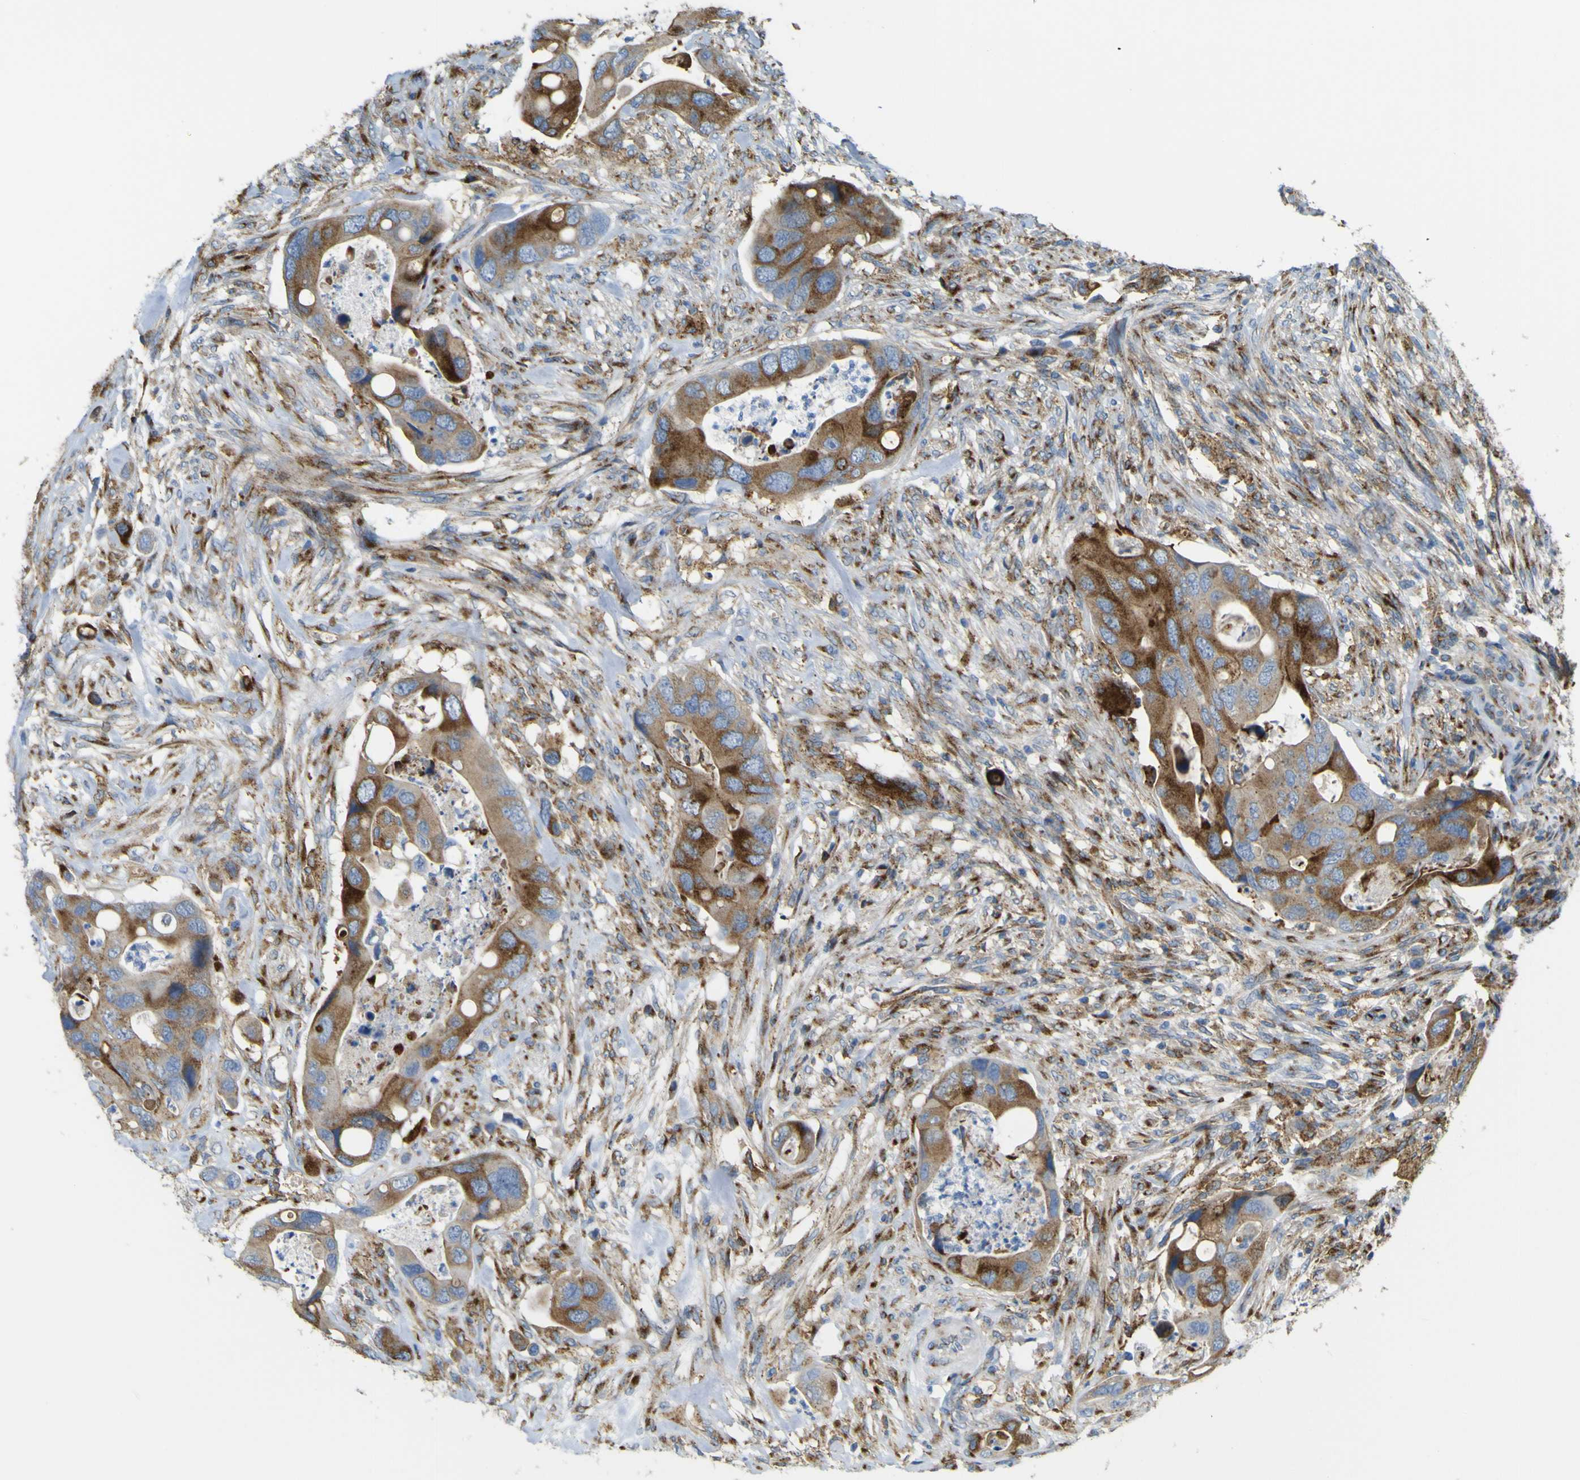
{"staining": {"intensity": "moderate", "quantity": ">75%", "location": "cytoplasmic/membranous"}, "tissue": "colorectal cancer", "cell_type": "Tumor cells", "image_type": "cancer", "snomed": [{"axis": "morphology", "description": "Adenocarcinoma, NOS"}, {"axis": "topography", "description": "Rectum"}], "caption": "Immunohistochemistry (IHC) histopathology image of human colorectal cancer stained for a protein (brown), which exhibits medium levels of moderate cytoplasmic/membranous expression in about >75% of tumor cells.", "gene": "IGF2R", "patient": {"sex": "female", "age": 57}}